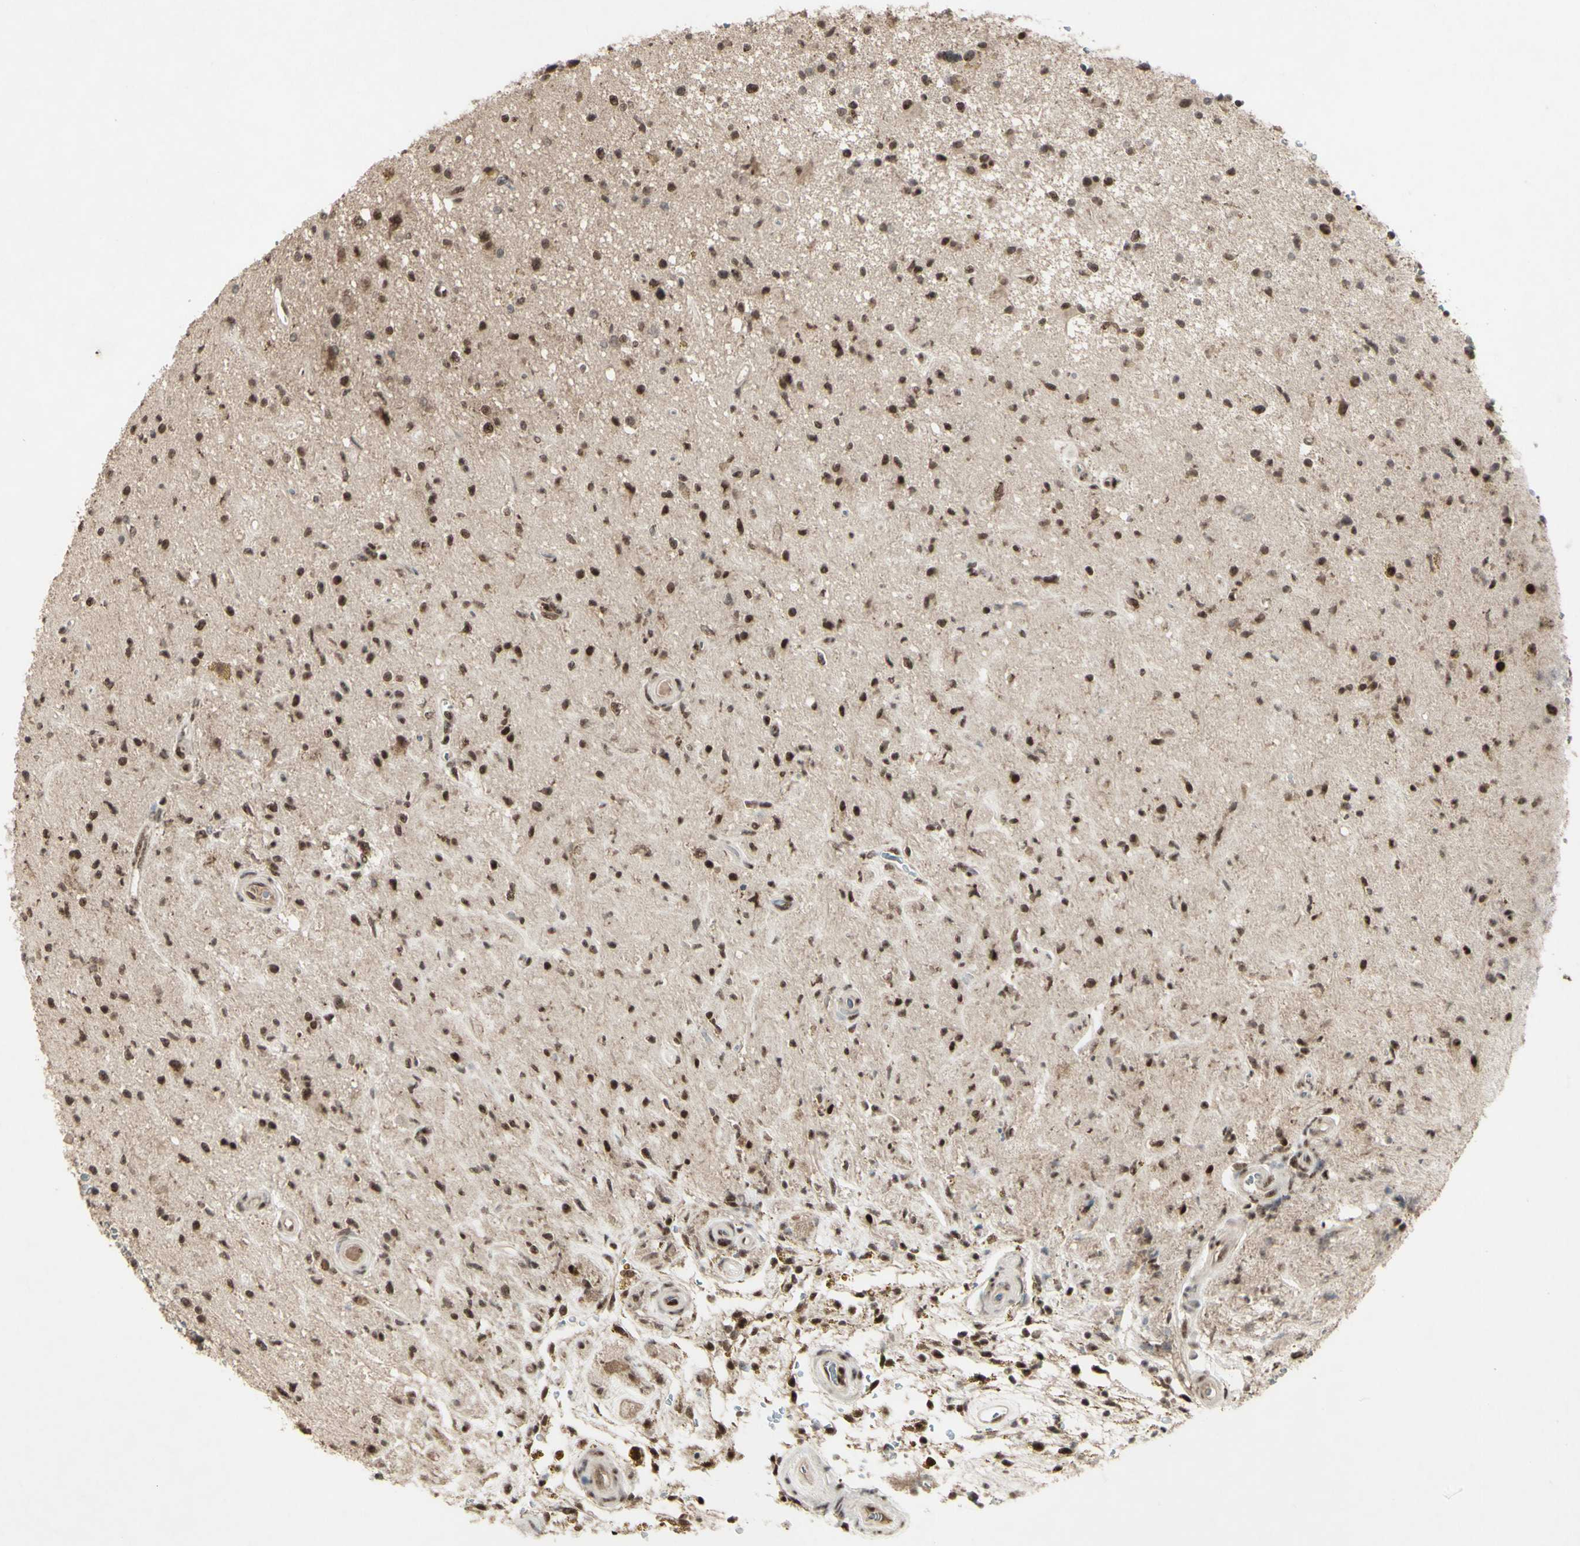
{"staining": {"intensity": "strong", "quantity": ">75%", "location": "nuclear"}, "tissue": "glioma", "cell_type": "Tumor cells", "image_type": "cancer", "snomed": [{"axis": "morphology", "description": "Glioma, malignant, High grade"}, {"axis": "topography", "description": "Brain"}], "caption": "A micrograph showing strong nuclear staining in approximately >75% of tumor cells in malignant high-grade glioma, as visualized by brown immunohistochemical staining.", "gene": "CCNT1", "patient": {"sex": "male", "age": 33}}